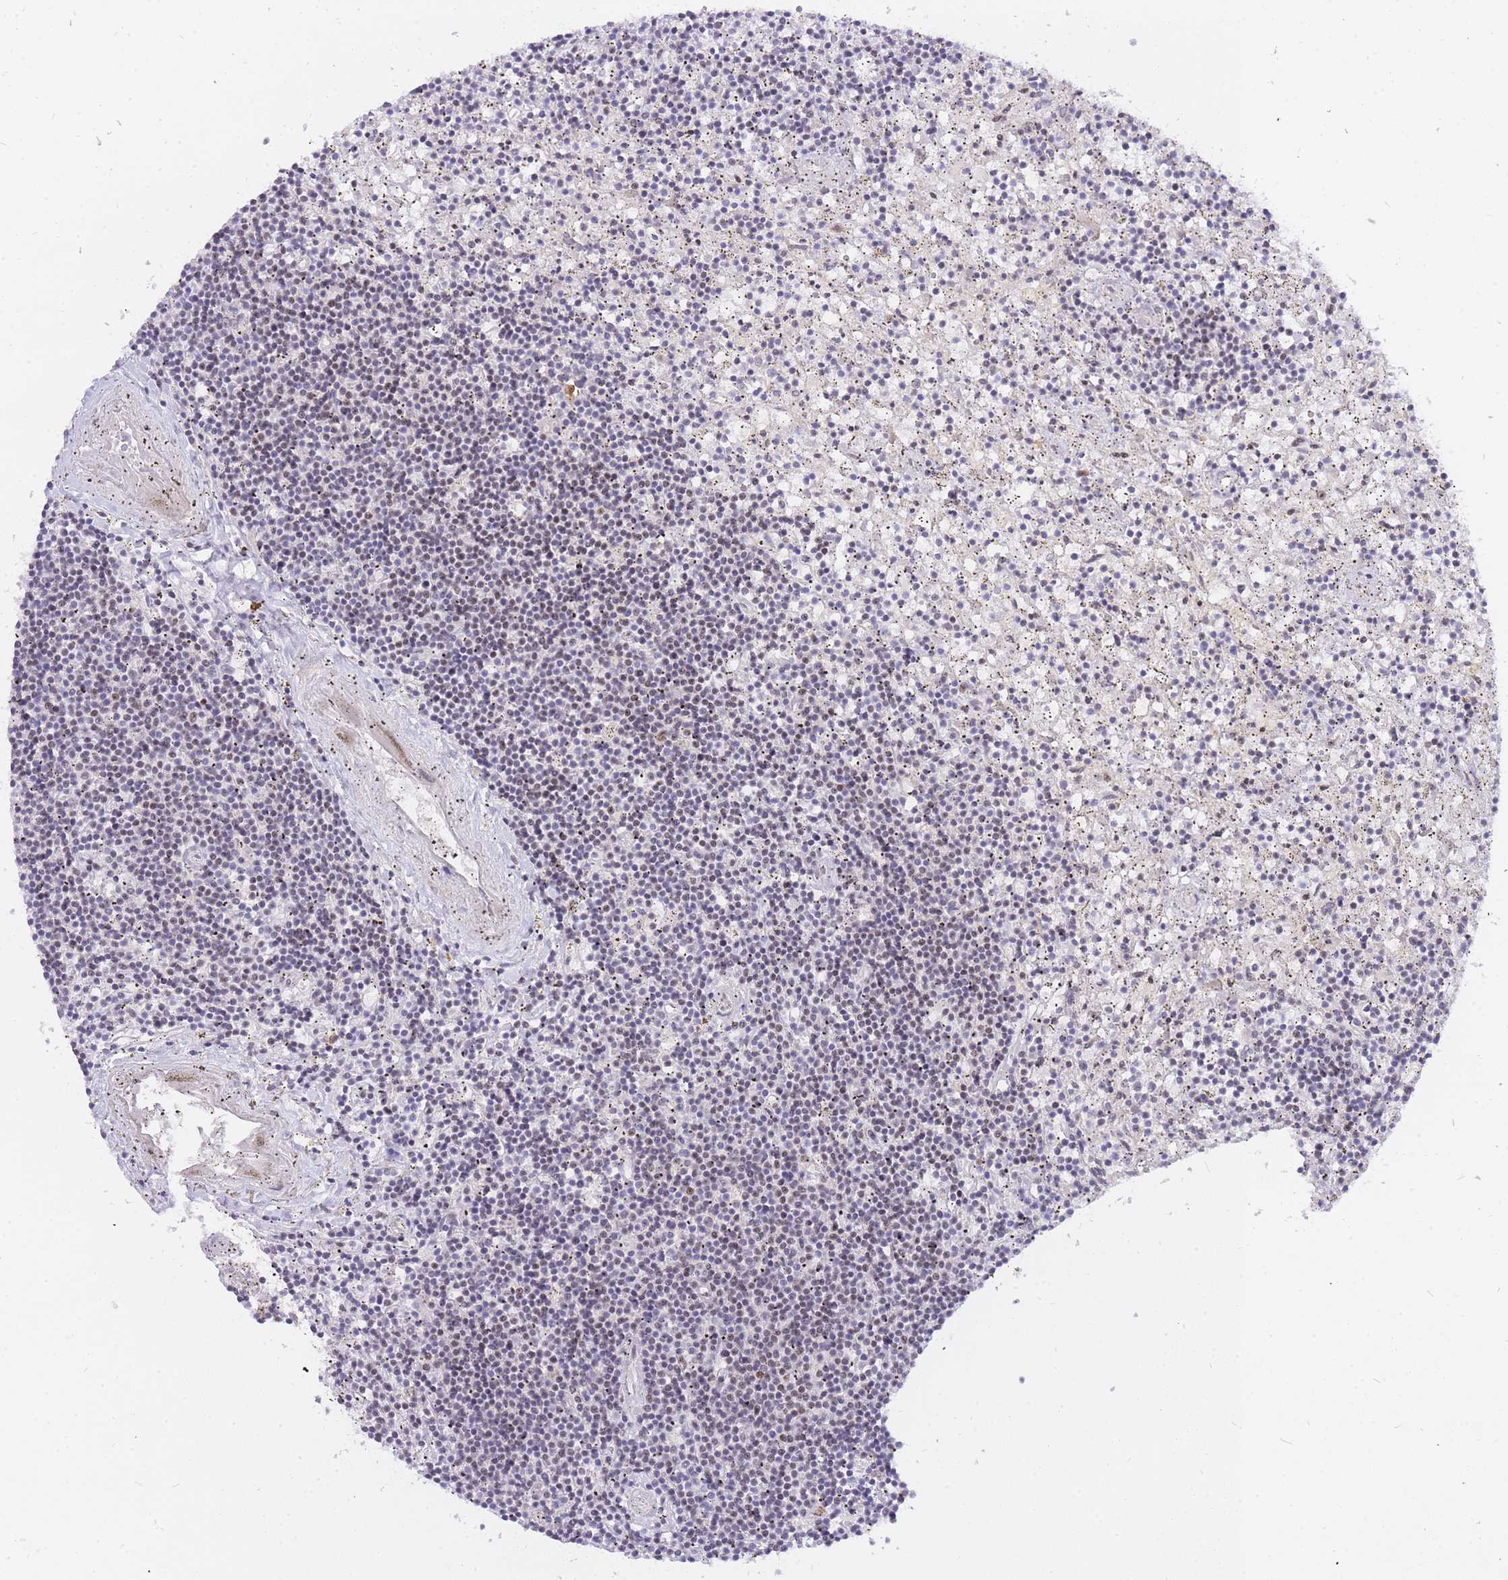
{"staining": {"intensity": "negative", "quantity": "none", "location": "none"}, "tissue": "lymphoma", "cell_type": "Tumor cells", "image_type": "cancer", "snomed": [{"axis": "morphology", "description": "Malignant lymphoma, non-Hodgkin's type, Low grade"}, {"axis": "topography", "description": "Spleen"}], "caption": "Tumor cells show no significant staining in malignant lymphoma, non-Hodgkin's type (low-grade). Brightfield microscopy of immunohistochemistry stained with DAB (brown) and hematoxylin (blue), captured at high magnification.", "gene": "TLE2", "patient": {"sex": "male", "age": 76}}